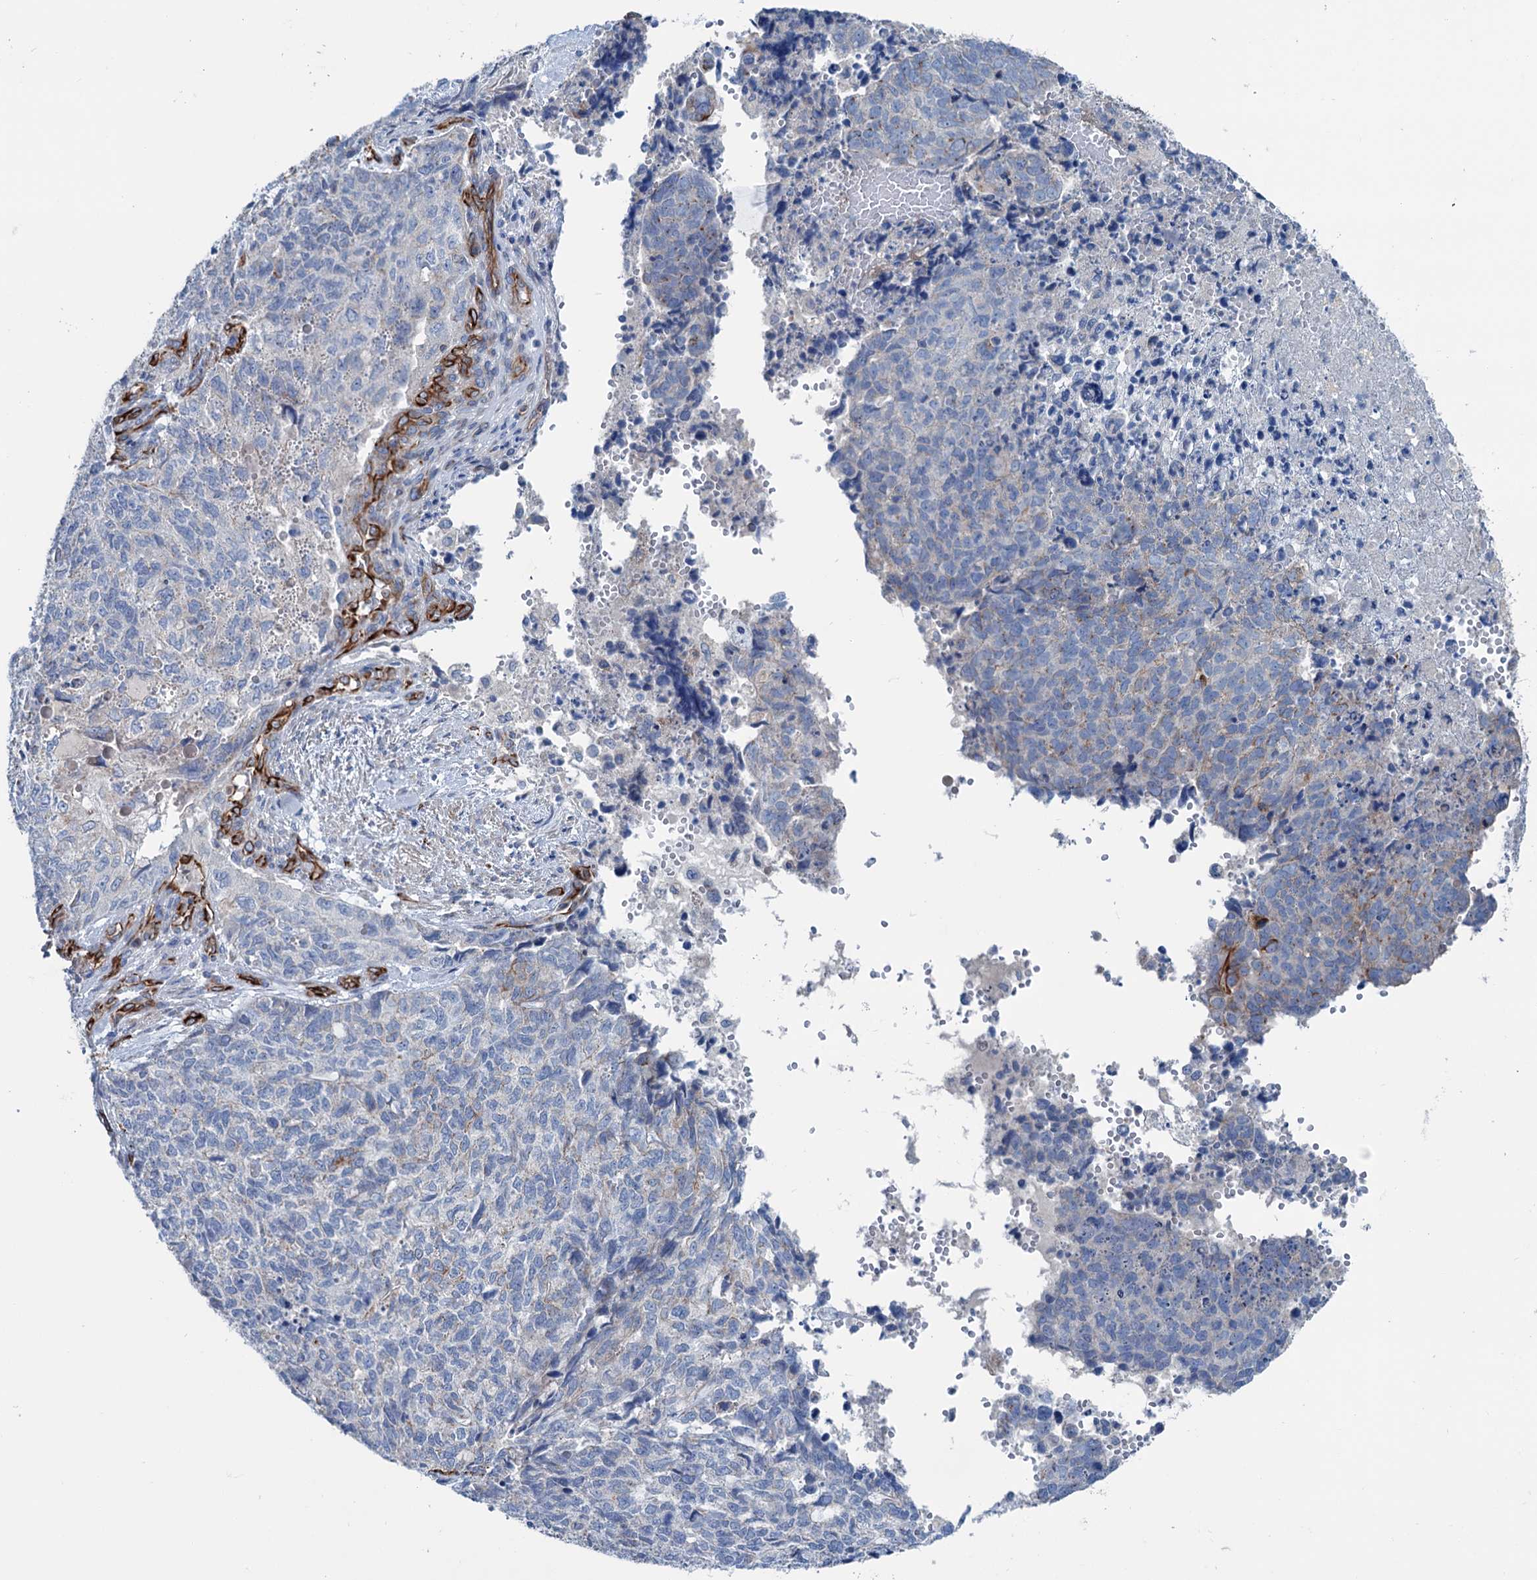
{"staining": {"intensity": "negative", "quantity": "none", "location": "none"}, "tissue": "cervical cancer", "cell_type": "Tumor cells", "image_type": "cancer", "snomed": [{"axis": "morphology", "description": "Squamous cell carcinoma, NOS"}, {"axis": "topography", "description": "Cervix"}], "caption": "An immunohistochemistry (IHC) micrograph of cervical cancer (squamous cell carcinoma) is shown. There is no staining in tumor cells of cervical cancer (squamous cell carcinoma).", "gene": "CALCOCO1", "patient": {"sex": "female", "age": 63}}